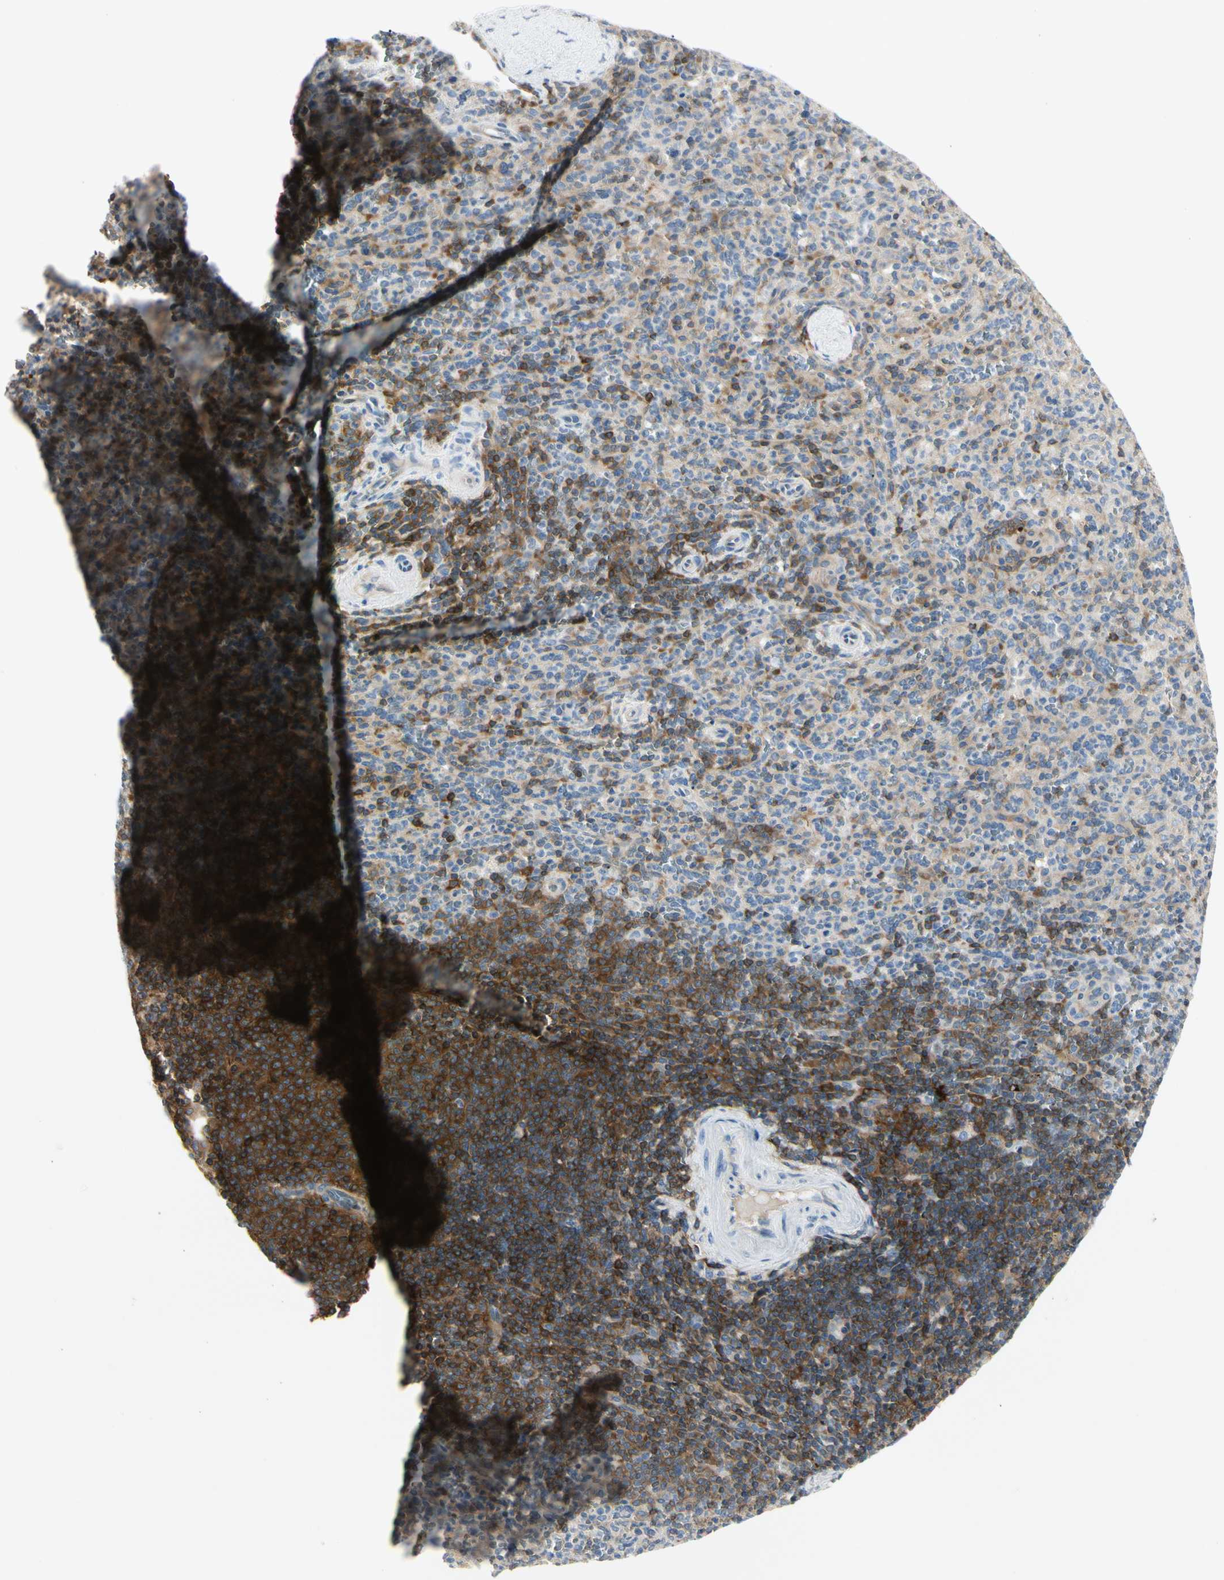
{"staining": {"intensity": "weak", "quantity": "<25%", "location": "cytoplasmic/membranous"}, "tissue": "spleen", "cell_type": "Cells in red pulp", "image_type": "normal", "snomed": [{"axis": "morphology", "description": "Normal tissue, NOS"}, {"axis": "topography", "description": "Spleen"}], "caption": "High power microscopy histopathology image of an immunohistochemistry (IHC) histopathology image of benign spleen, revealing no significant positivity in cells in red pulp.", "gene": "NFKB2", "patient": {"sex": "male", "age": 36}}